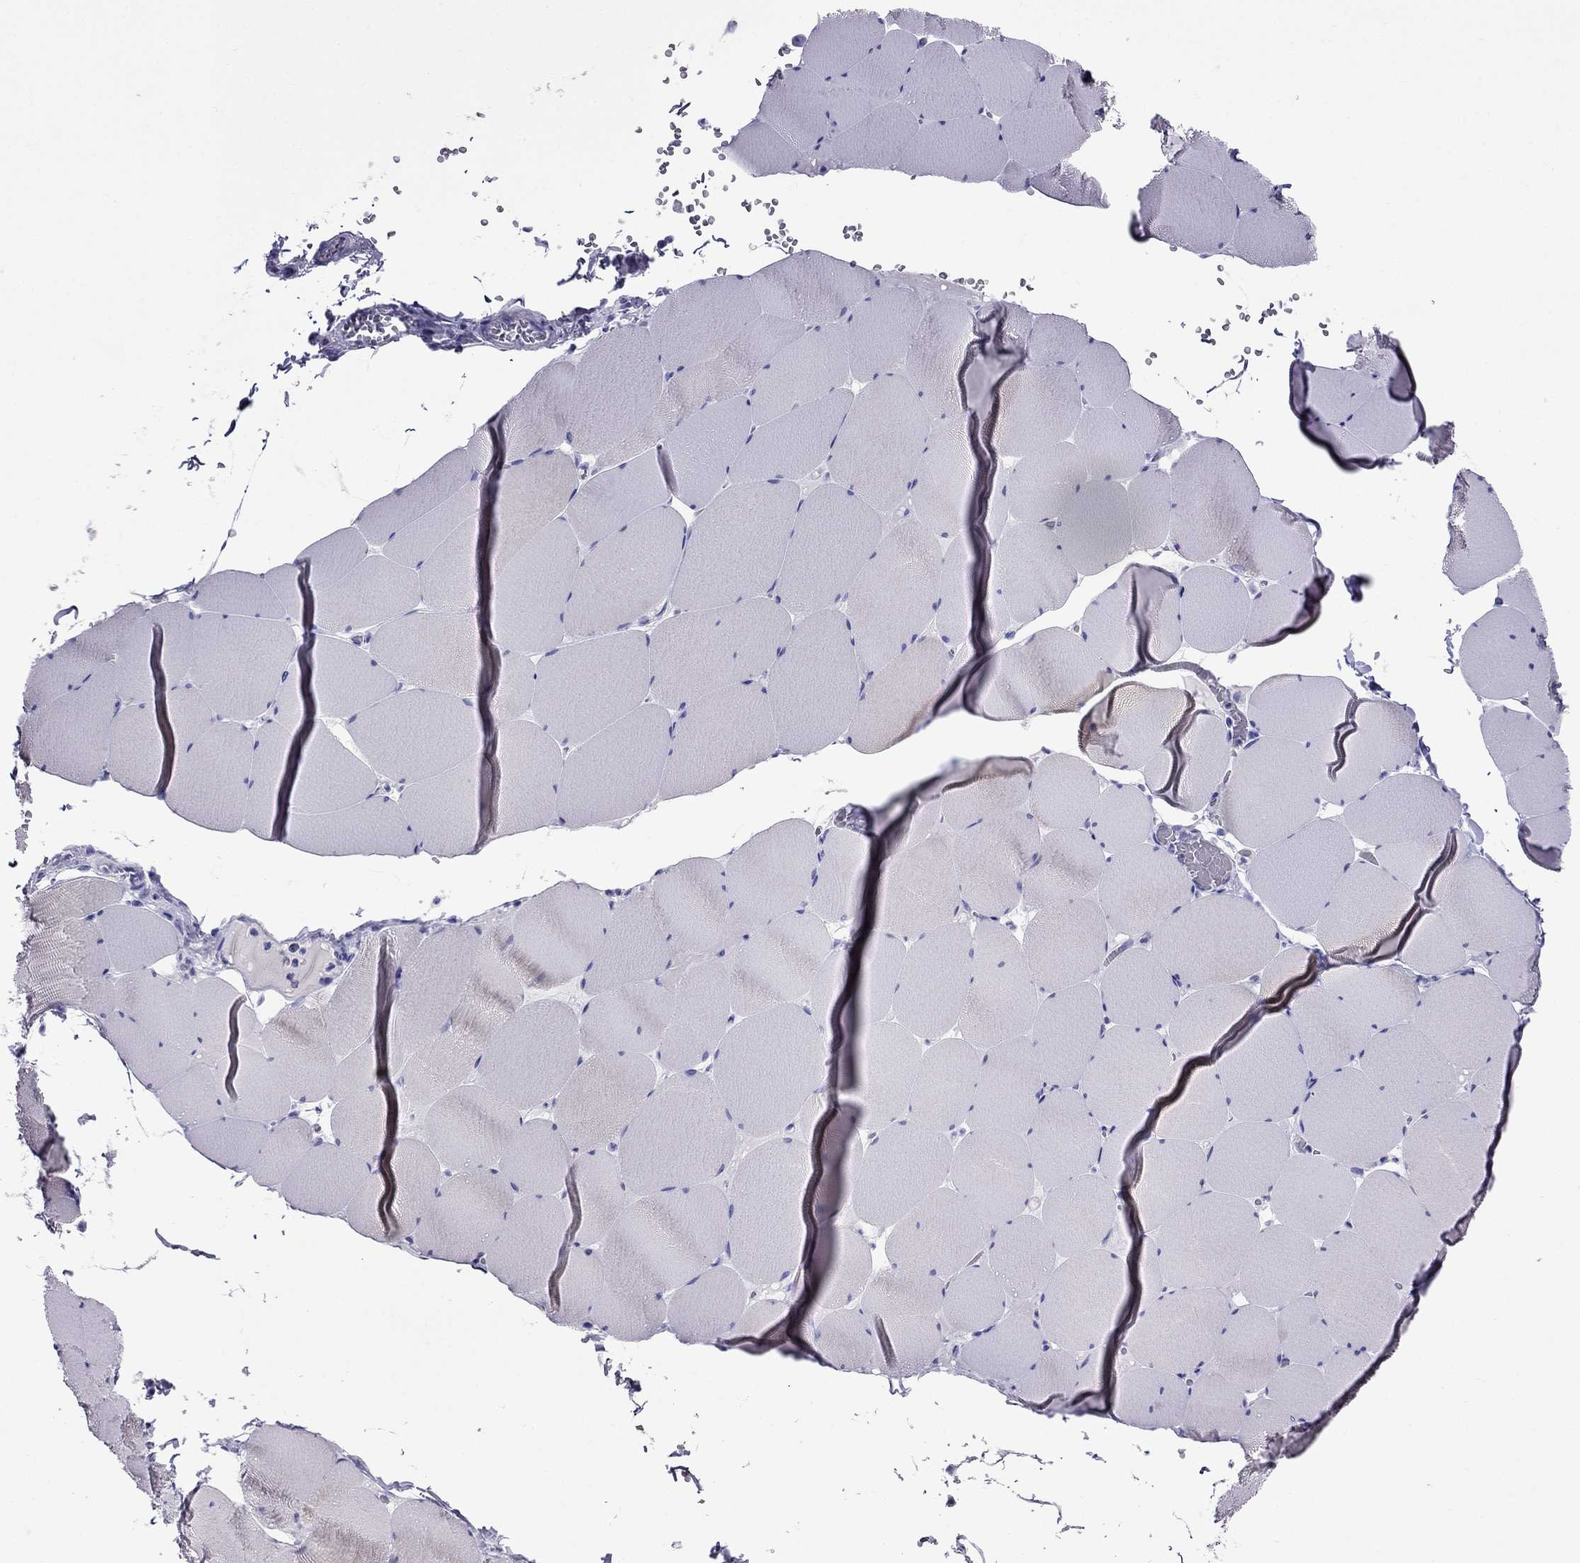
{"staining": {"intensity": "weak", "quantity": "<25%", "location": "cytoplasmic/membranous"}, "tissue": "skeletal muscle", "cell_type": "Myocytes", "image_type": "normal", "snomed": [{"axis": "morphology", "description": "Normal tissue, NOS"}, {"axis": "morphology", "description": "Malignant melanoma, Metastatic site"}, {"axis": "topography", "description": "Skeletal muscle"}], "caption": "Human skeletal muscle stained for a protein using IHC shows no positivity in myocytes.", "gene": "CRYBA1", "patient": {"sex": "male", "age": 50}}